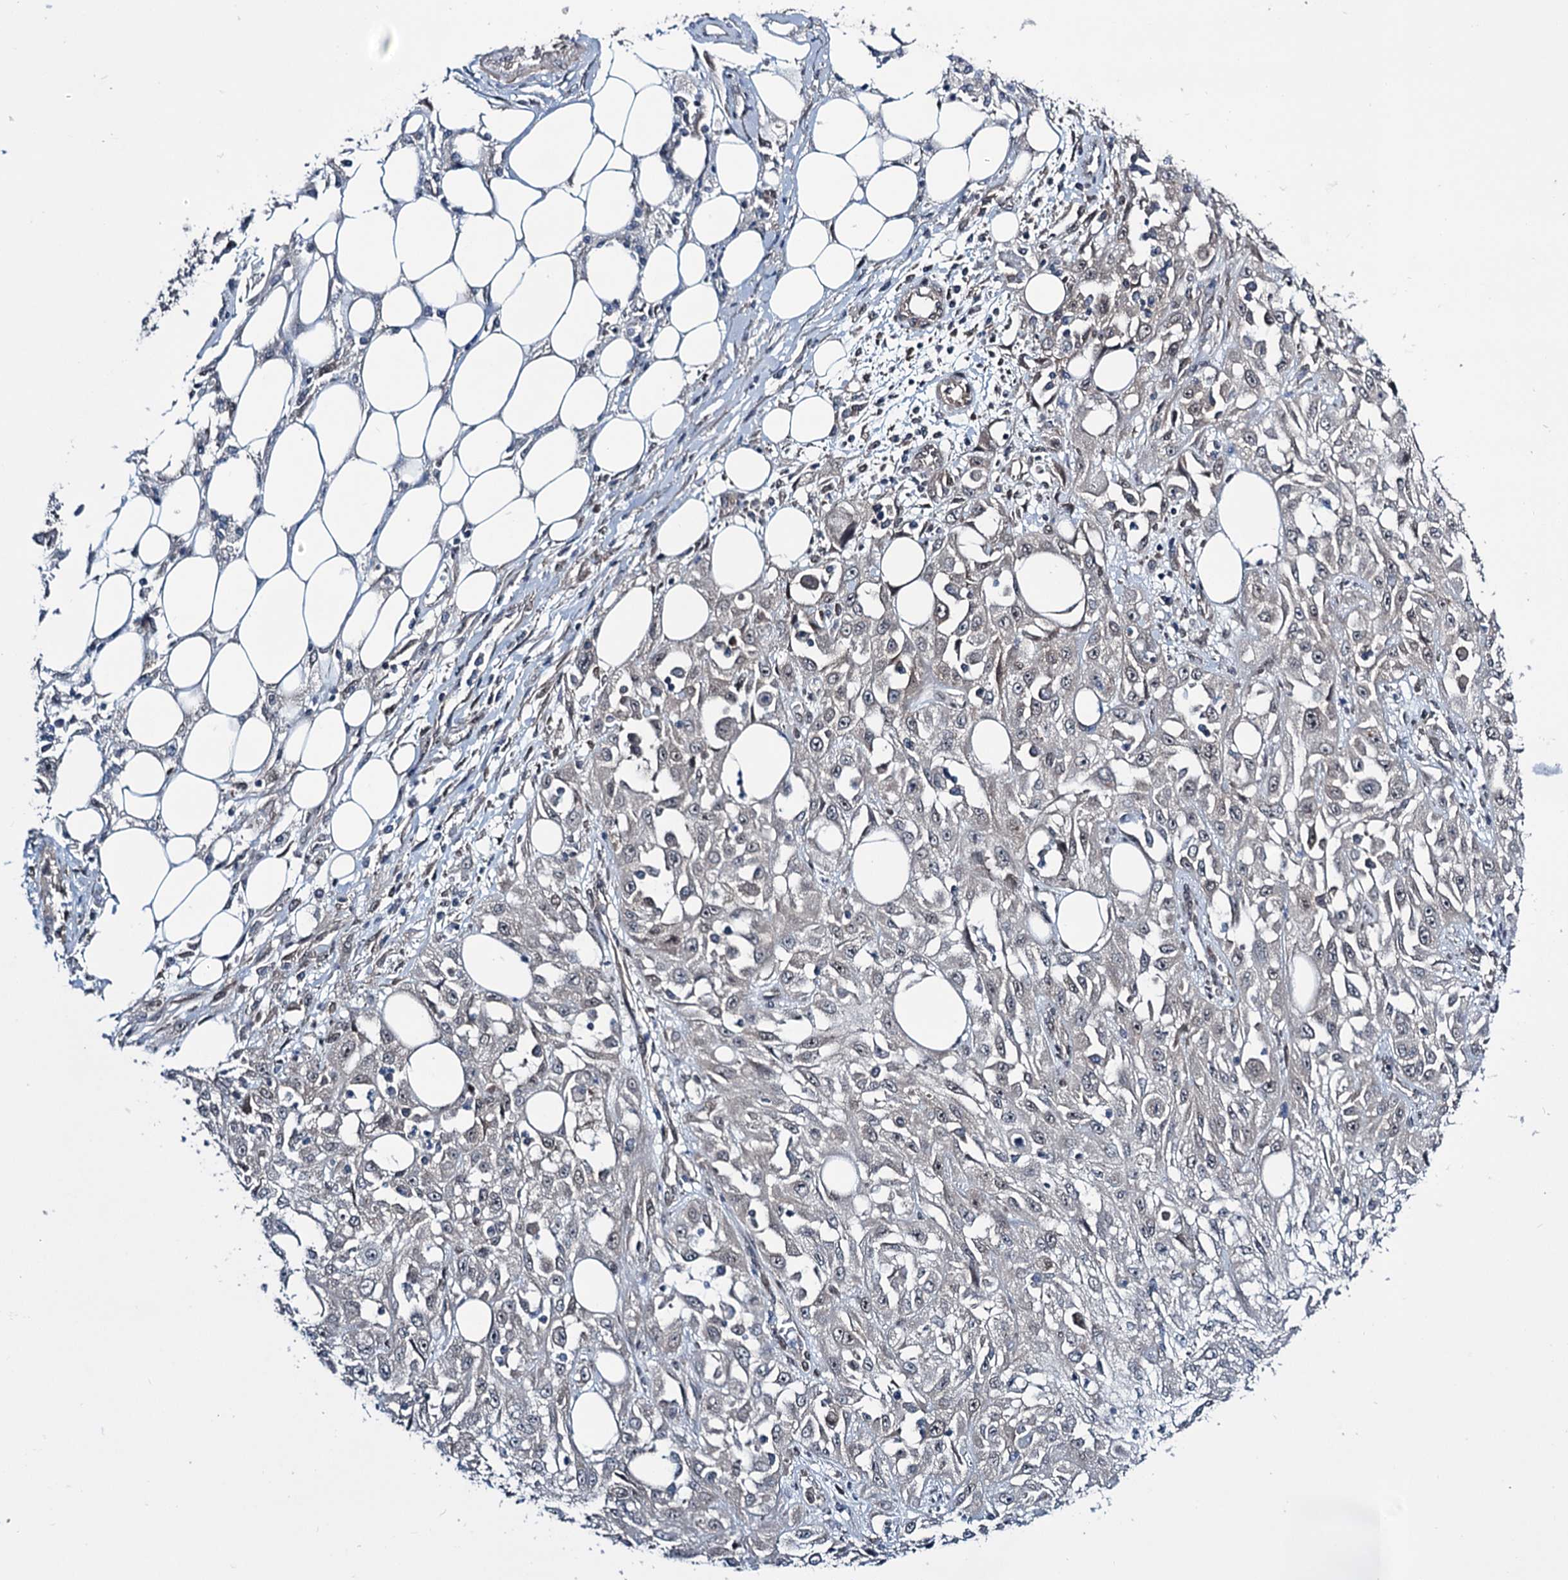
{"staining": {"intensity": "negative", "quantity": "none", "location": "none"}, "tissue": "skin cancer", "cell_type": "Tumor cells", "image_type": "cancer", "snomed": [{"axis": "morphology", "description": "Squamous cell carcinoma, NOS"}, {"axis": "morphology", "description": "Squamous cell carcinoma, metastatic, NOS"}, {"axis": "topography", "description": "Skin"}, {"axis": "topography", "description": "Lymph node"}], "caption": "Protein analysis of skin squamous cell carcinoma displays no significant staining in tumor cells. The staining is performed using DAB brown chromogen with nuclei counter-stained in using hematoxylin.", "gene": "DCUN1D4", "patient": {"sex": "male", "age": 75}}